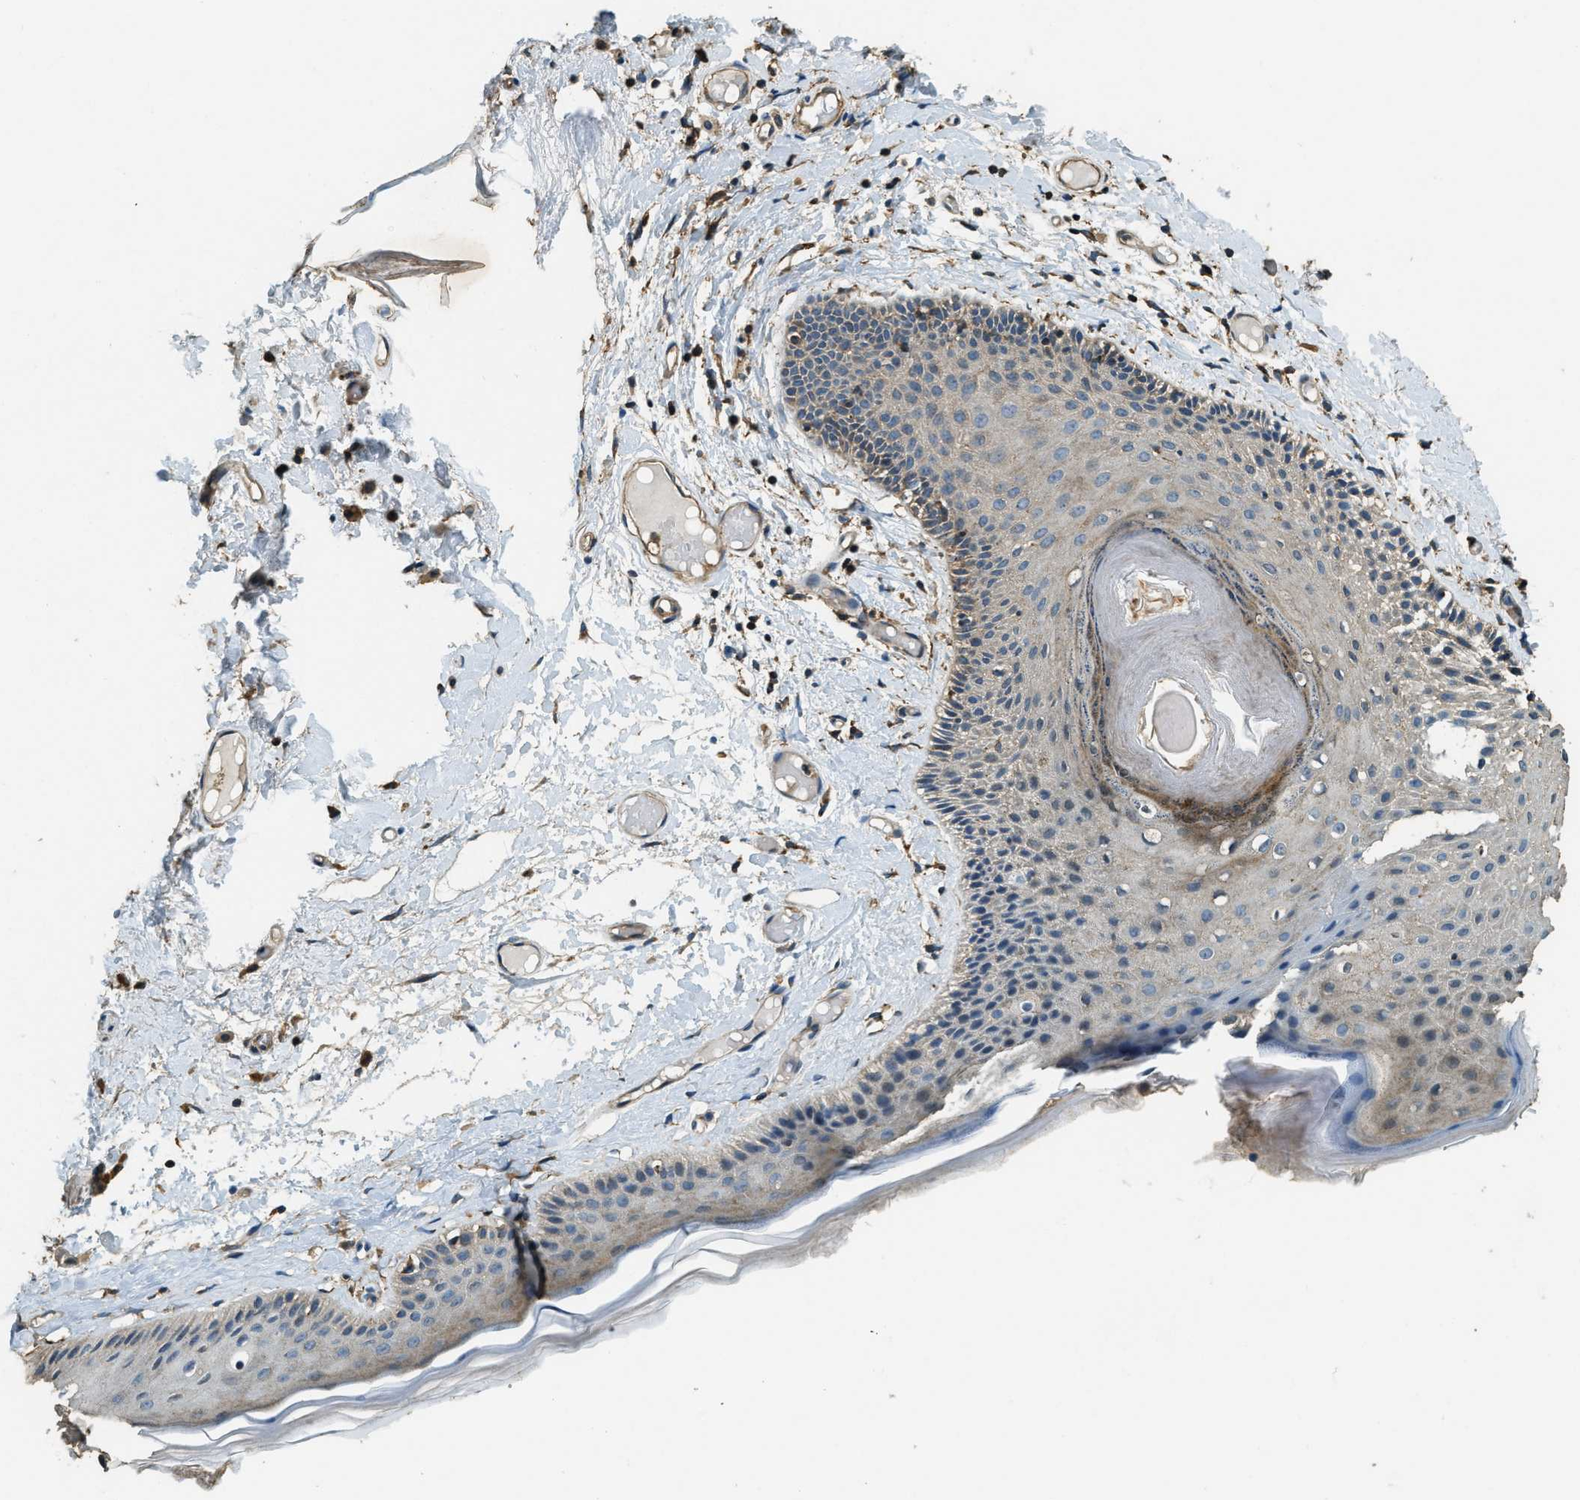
{"staining": {"intensity": "moderate", "quantity": "<25%", "location": "cytoplasmic/membranous"}, "tissue": "skin", "cell_type": "Epidermal cells", "image_type": "normal", "snomed": [{"axis": "morphology", "description": "Normal tissue, NOS"}, {"axis": "topography", "description": "Vulva"}], "caption": "Skin stained with a brown dye displays moderate cytoplasmic/membranous positive staining in about <25% of epidermal cells.", "gene": "ERGIC1", "patient": {"sex": "female", "age": 73}}